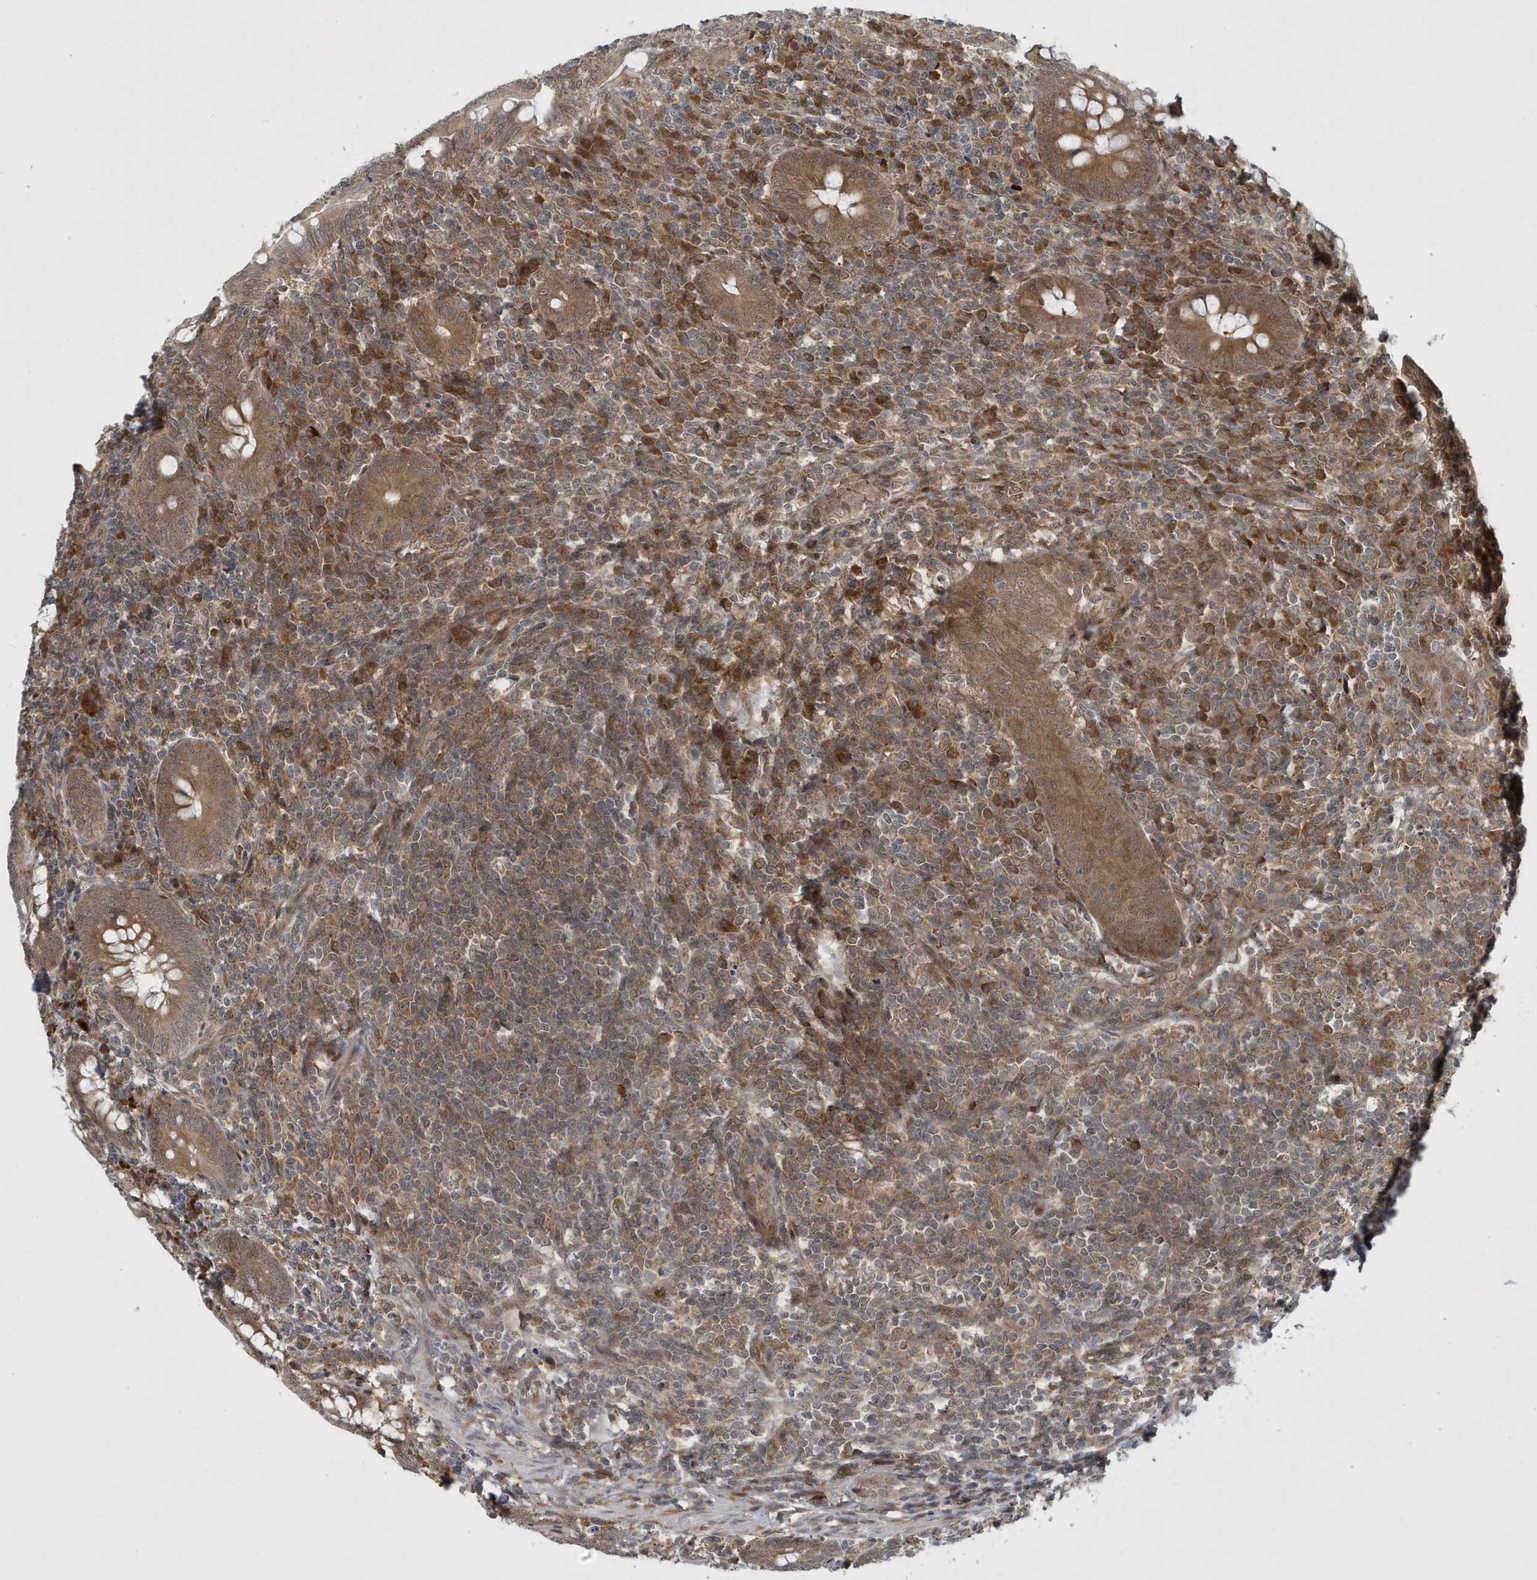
{"staining": {"intensity": "strong", "quantity": ">75%", "location": "cytoplasmic/membranous"}, "tissue": "appendix", "cell_type": "Glandular cells", "image_type": "normal", "snomed": [{"axis": "morphology", "description": "Normal tissue, NOS"}, {"axis": "topography", "description": "Appendix"}], "caption": "Protein staining of normal appendix reveals strong cytoplasmic/membranous expression in approximately >75% of glandular cells.", "gene": "ATG4A", "patient": {"sex": "male", "age": 14}}